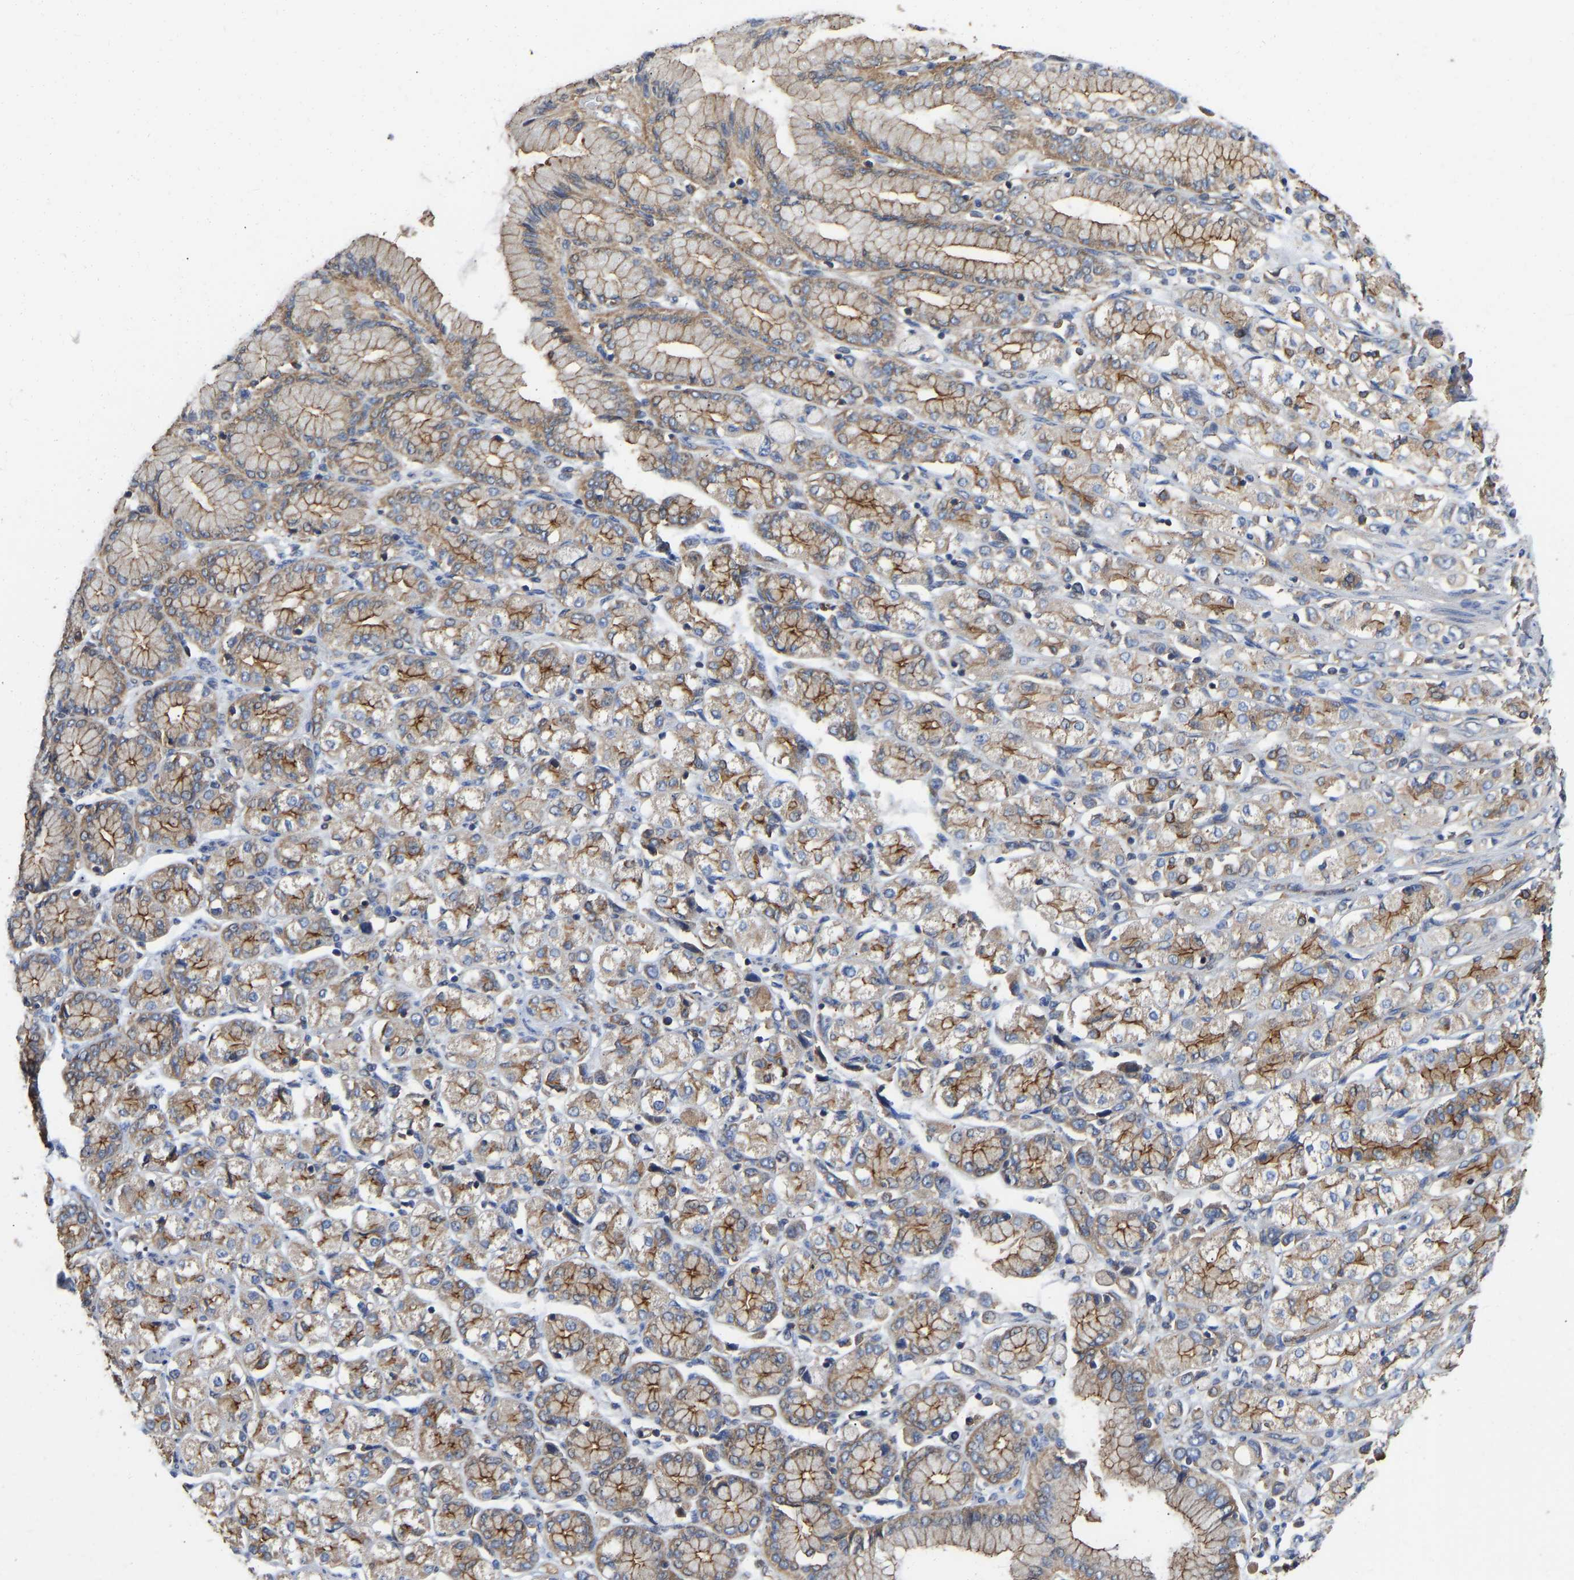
{"staining": {"intensity": "moderate", "quantity": "25%-75%", "location": "cytoplasmic/membranous"}, "tissue": "stomach cancer", "cell_type": "Tumor cells", "image_type": "cancer", "snomed": [{"axis": "morphology", "description": "Adenocarcinoma, NOS"}, {"axis": "topography", "description": "Stomach"}], "caption": "IHC staining of stomach adenocarcinoma, which demonstrates medium levels of moderate cytoplasmic/membranous staining in approximately 25%-75% of tumor cells indicating moderate cytoplasmic/membranous protein expression. The staining was performed using DAB (brown) for protein detection and nuclei were counterstained in hematoxylin (blue).", "gene": "FLNB", "patient": {"sex": "female", "age": 65}}